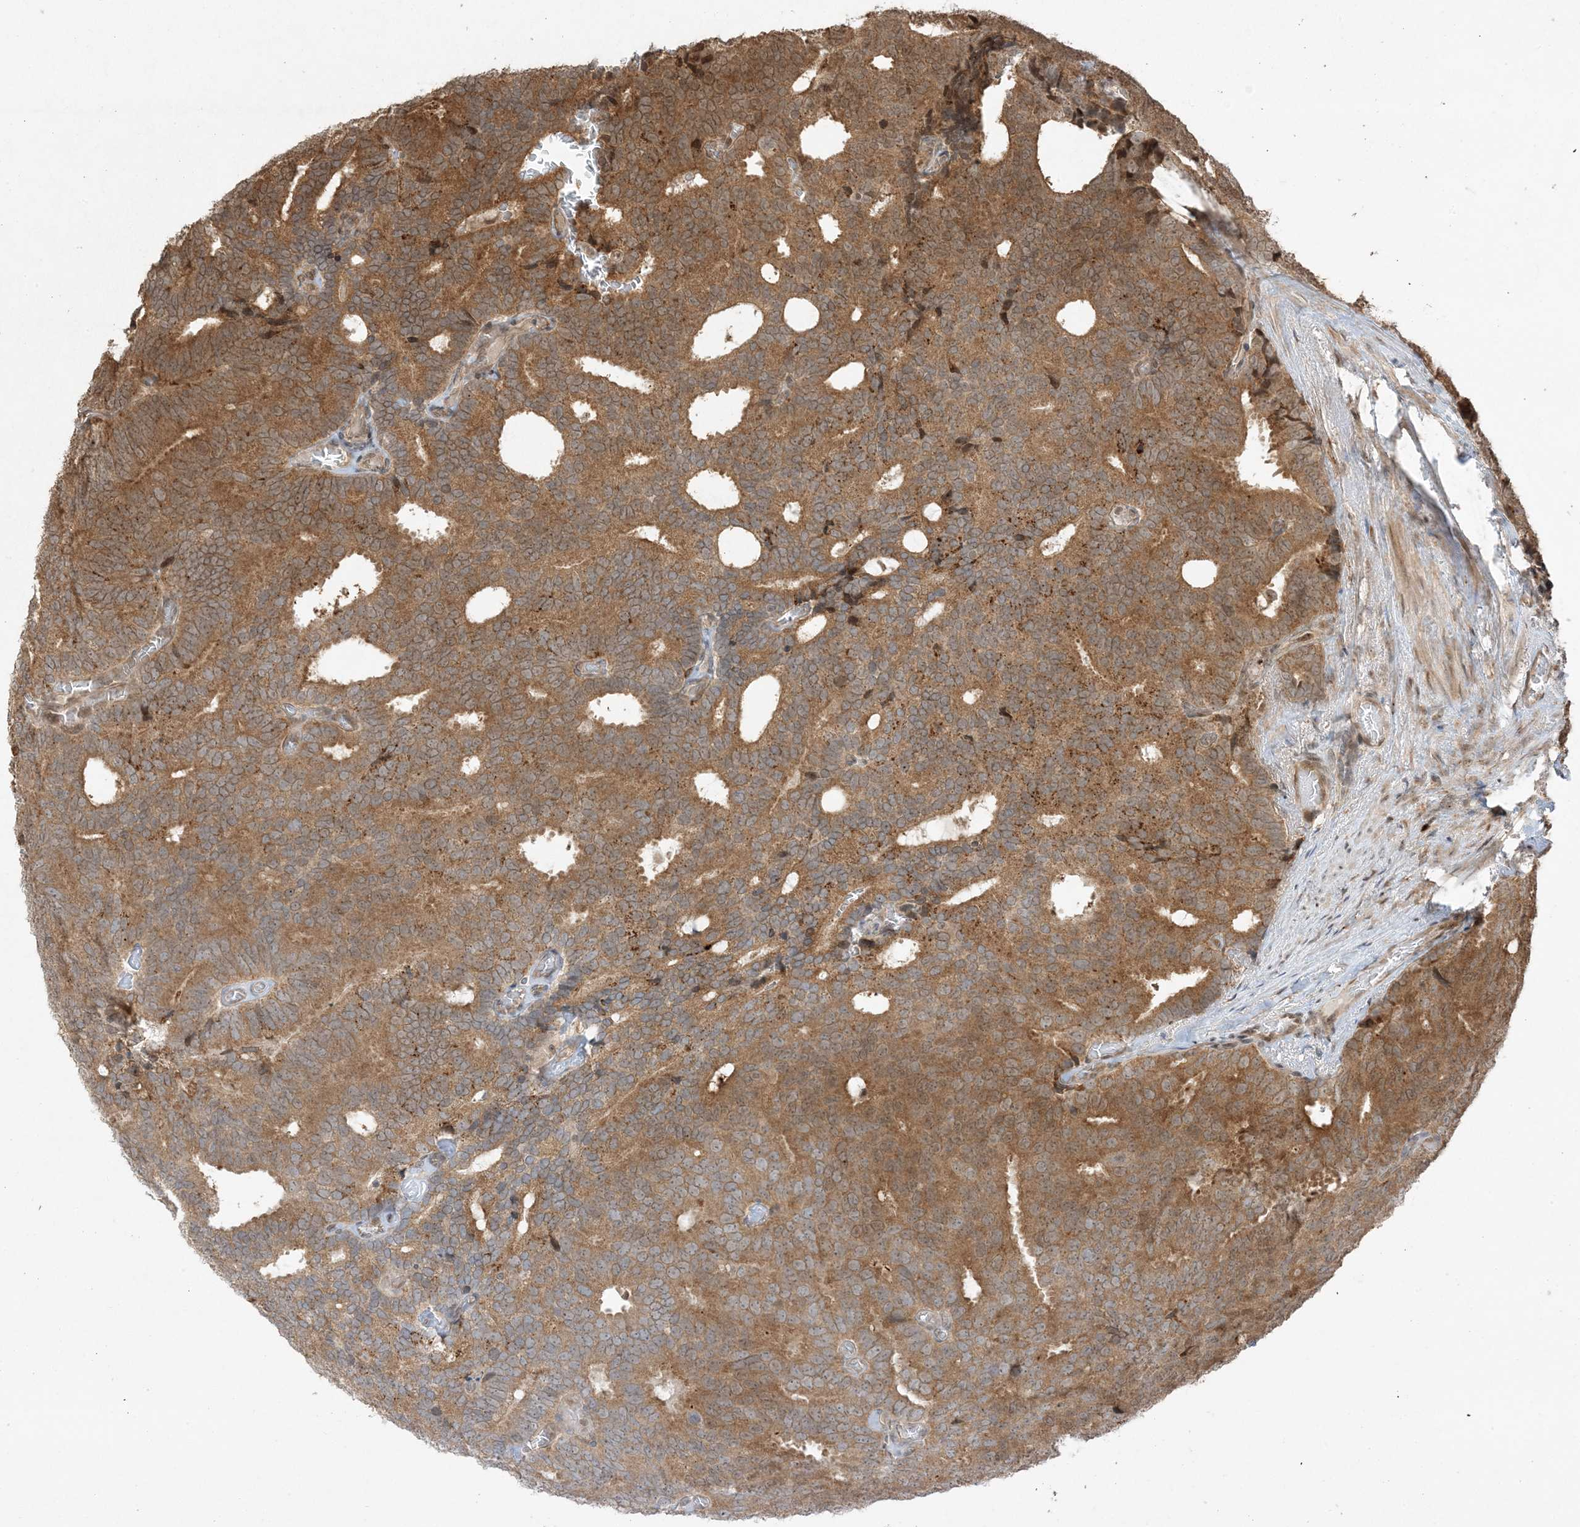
{"staining": {"intensity": "strong", "quantity": ">75%", "location": "cytoplasmic/membranous"}, "tissue": "prostate cancer", "cell_type": "Tumor cells", "image_type": "cancer", "snomed": [{"axis": "morphology", "description": "Adenocarcinoma, Low grade"}, {"axis": "topography", "description": "Prostate"}], "caption": "Protein staining exhibits strong cytoplasmic/membranous positivity in about >75% of tumor cells in prostate cancer. (IHC, brightfield microscopy, high magnification).", "gene": "ZBTB41", "patient": {"sex": "male", "age": 71}}